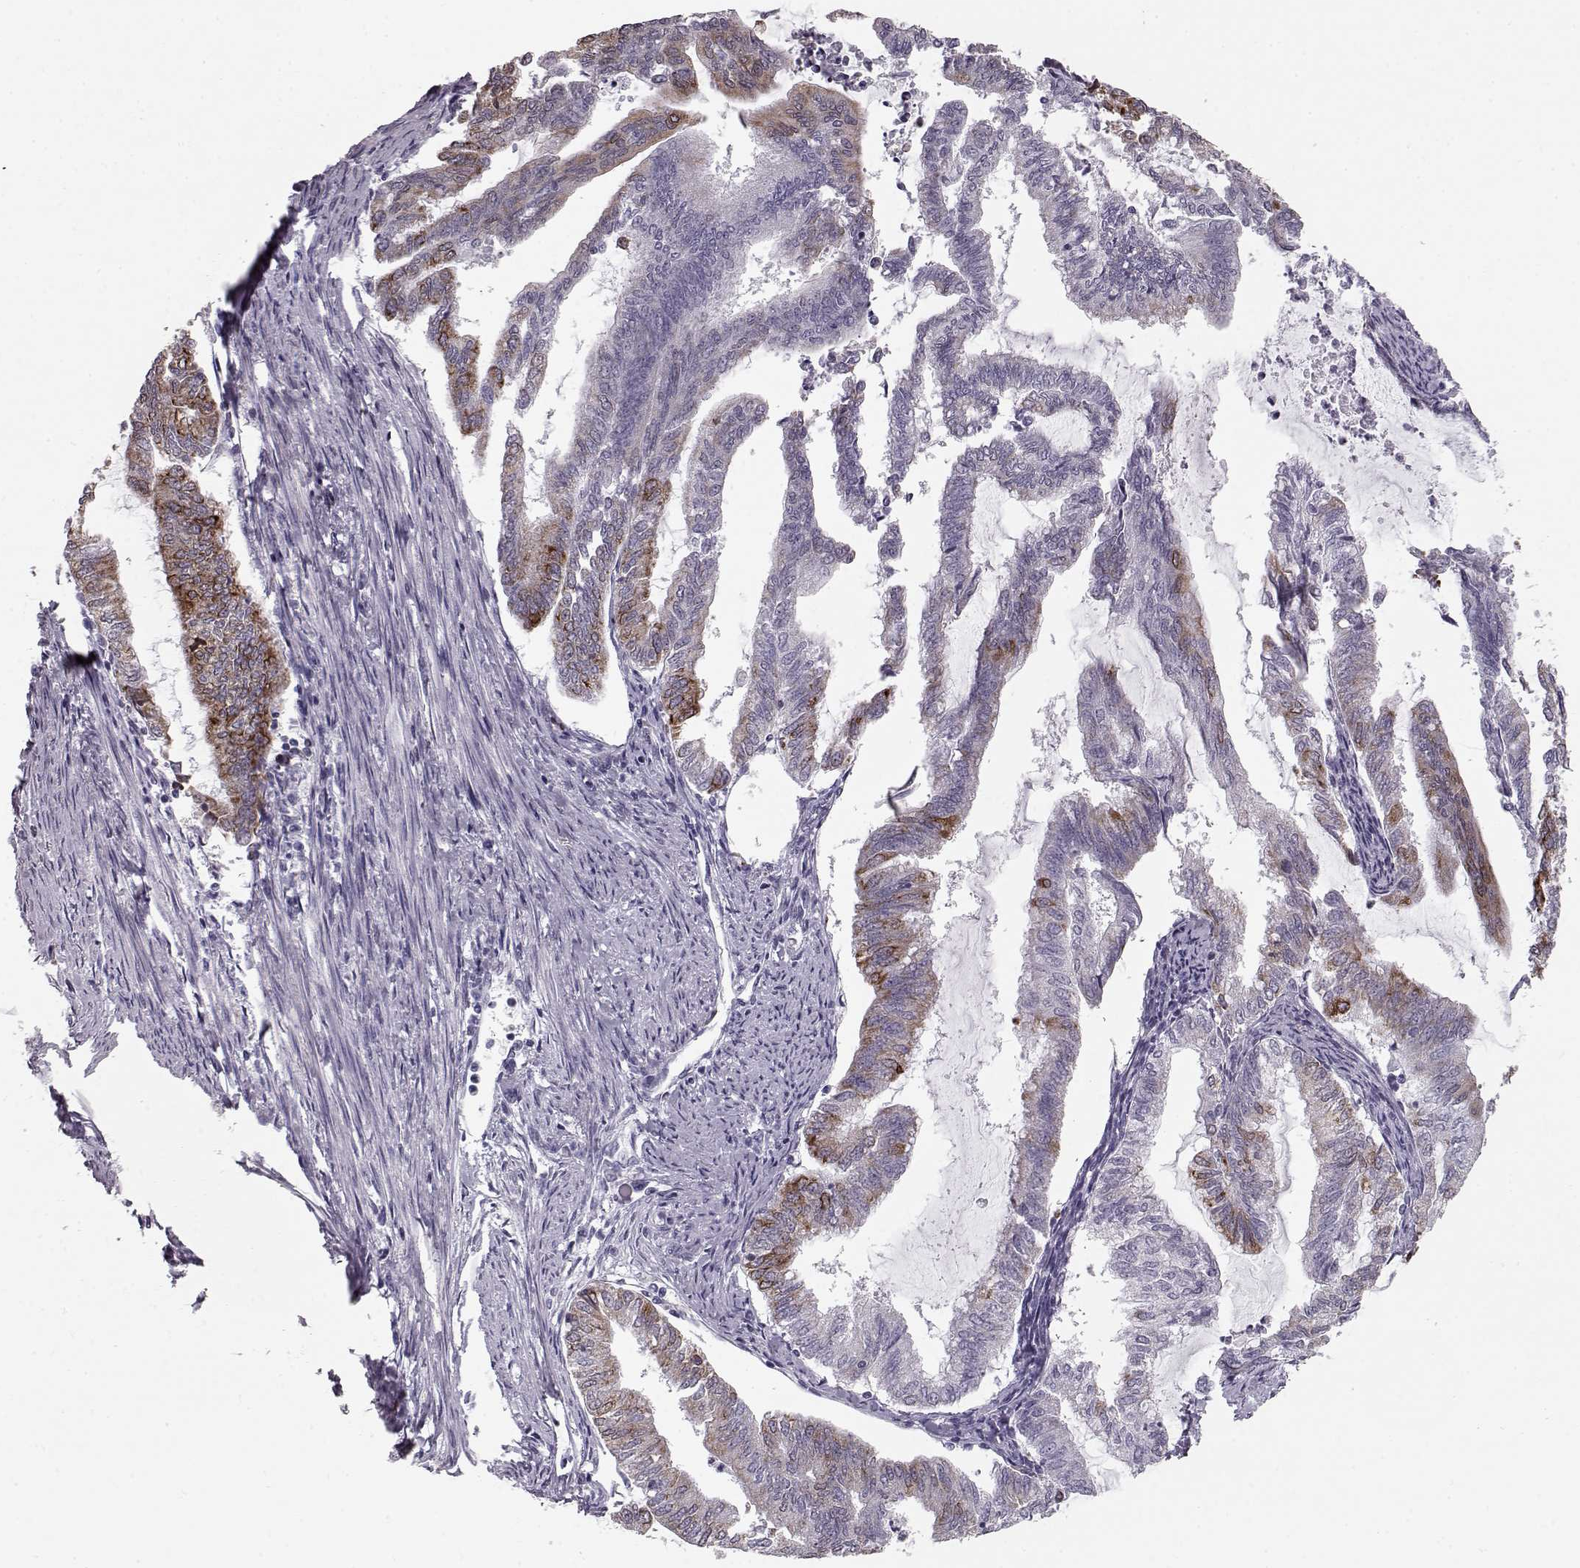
{"staining": {"intensity": "moderate", "quantity": "<25%", "location": "cytoplasmic/membranous"}, "tissue": "endometrial cancer", "cell_type": "Tumor cells", "image_type": "cancer", "snomed": [{"axis": "morphology", "description": "Adenocarcinoma, NOS"}, {"axis": "topography", "description": "Endometrium"}], "caption": "Immunohistochemical staining of adenocarcinoma (endometrial) exhibits moderate cytoplasmic/membranous protein staining in about <25% of tumor cells.", "gene": "ELOVL5", "patient": {"sex": "female", "age": 79}}